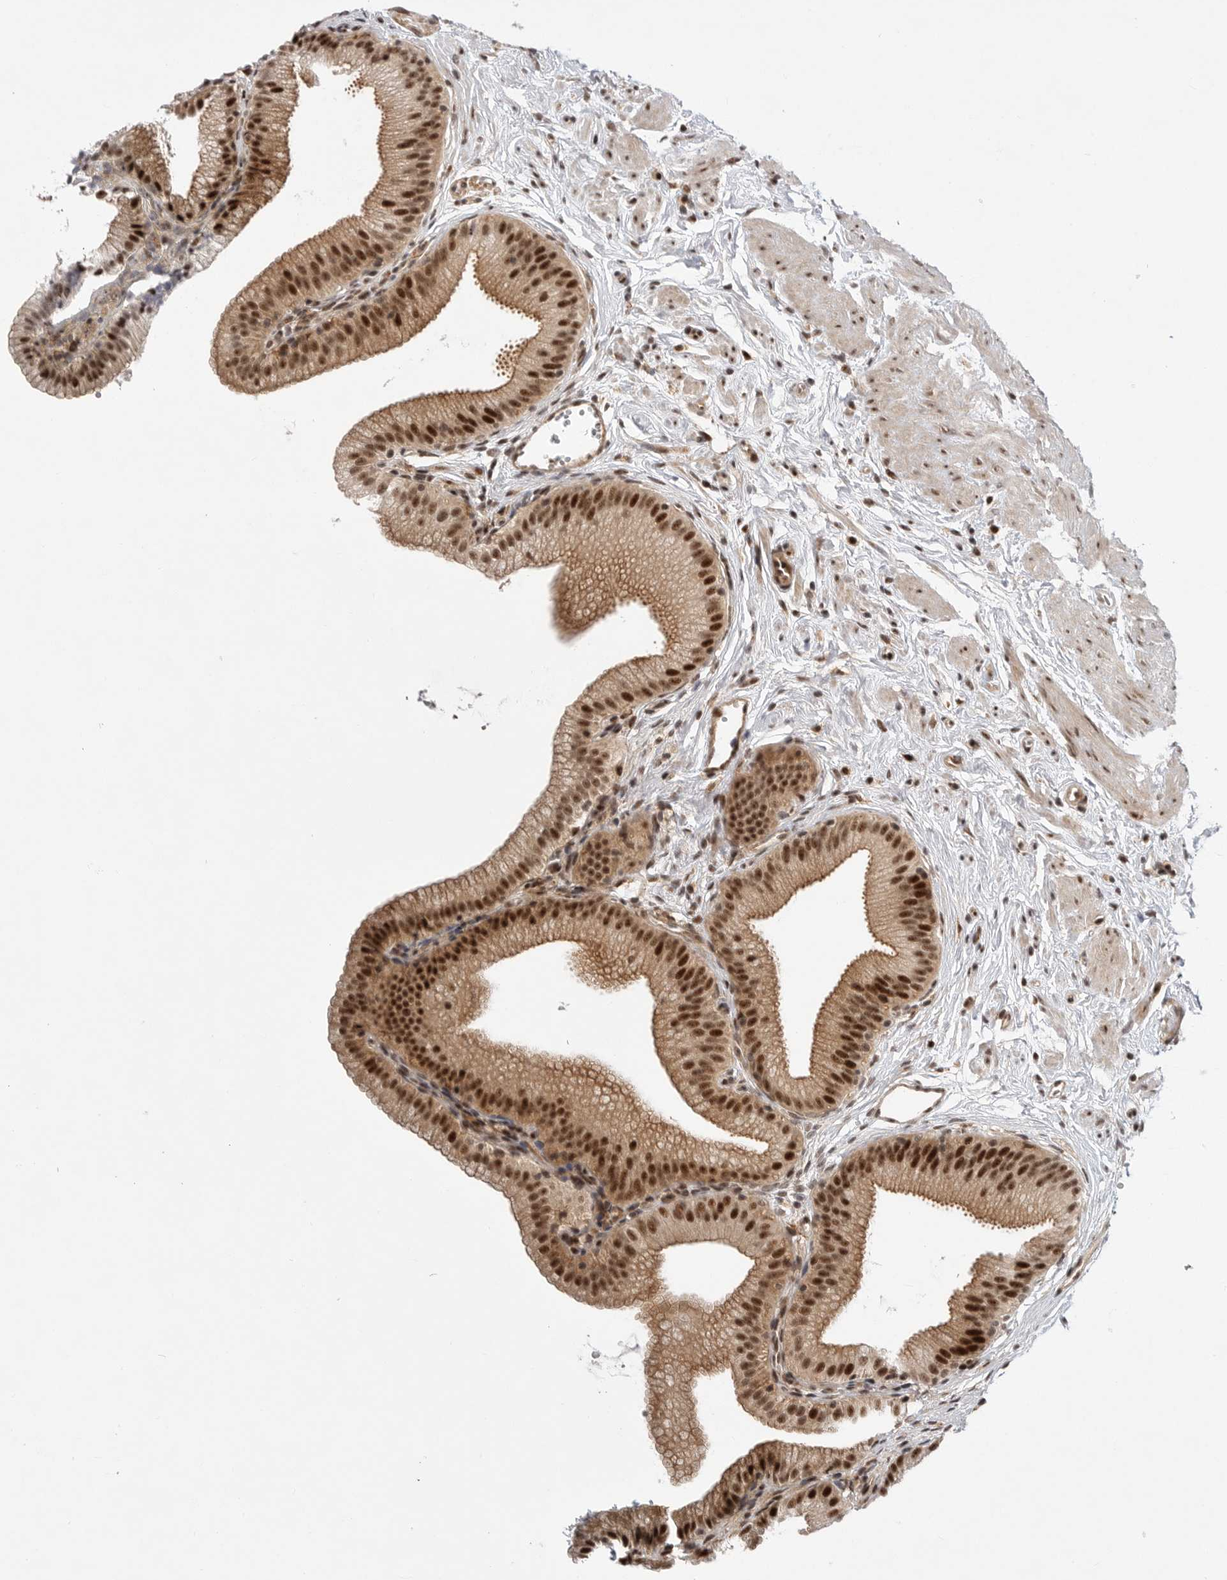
{"staining": {"intensity": "strong", "quantity": ">75%", "location": "cytoplasmic/membranous,nuclear"}, "tissue": "gallbladder", "cell_type": "Glandular cells", "image_type": "normal", "snomed": [{"axis": "morphology", "description": "Normal tissue, NOS"}, {"axis": "topography", "description": "Gallbladder"}, {"axis": "topography", "description": "Peripheral nerve tissue"}], "caption": "Protein expression analysis of unremarkable human gallbladder reveals strong cytoplasmic/membranous,nuclear positivity in approximately >75% of glandular cells. Using DAB (brown) and hematoxylin (blue) stains, captured at high magnification using brightfield microscopy.", "gene": "GPATCH2", "patient": {"sex": "male", "age": 38}}